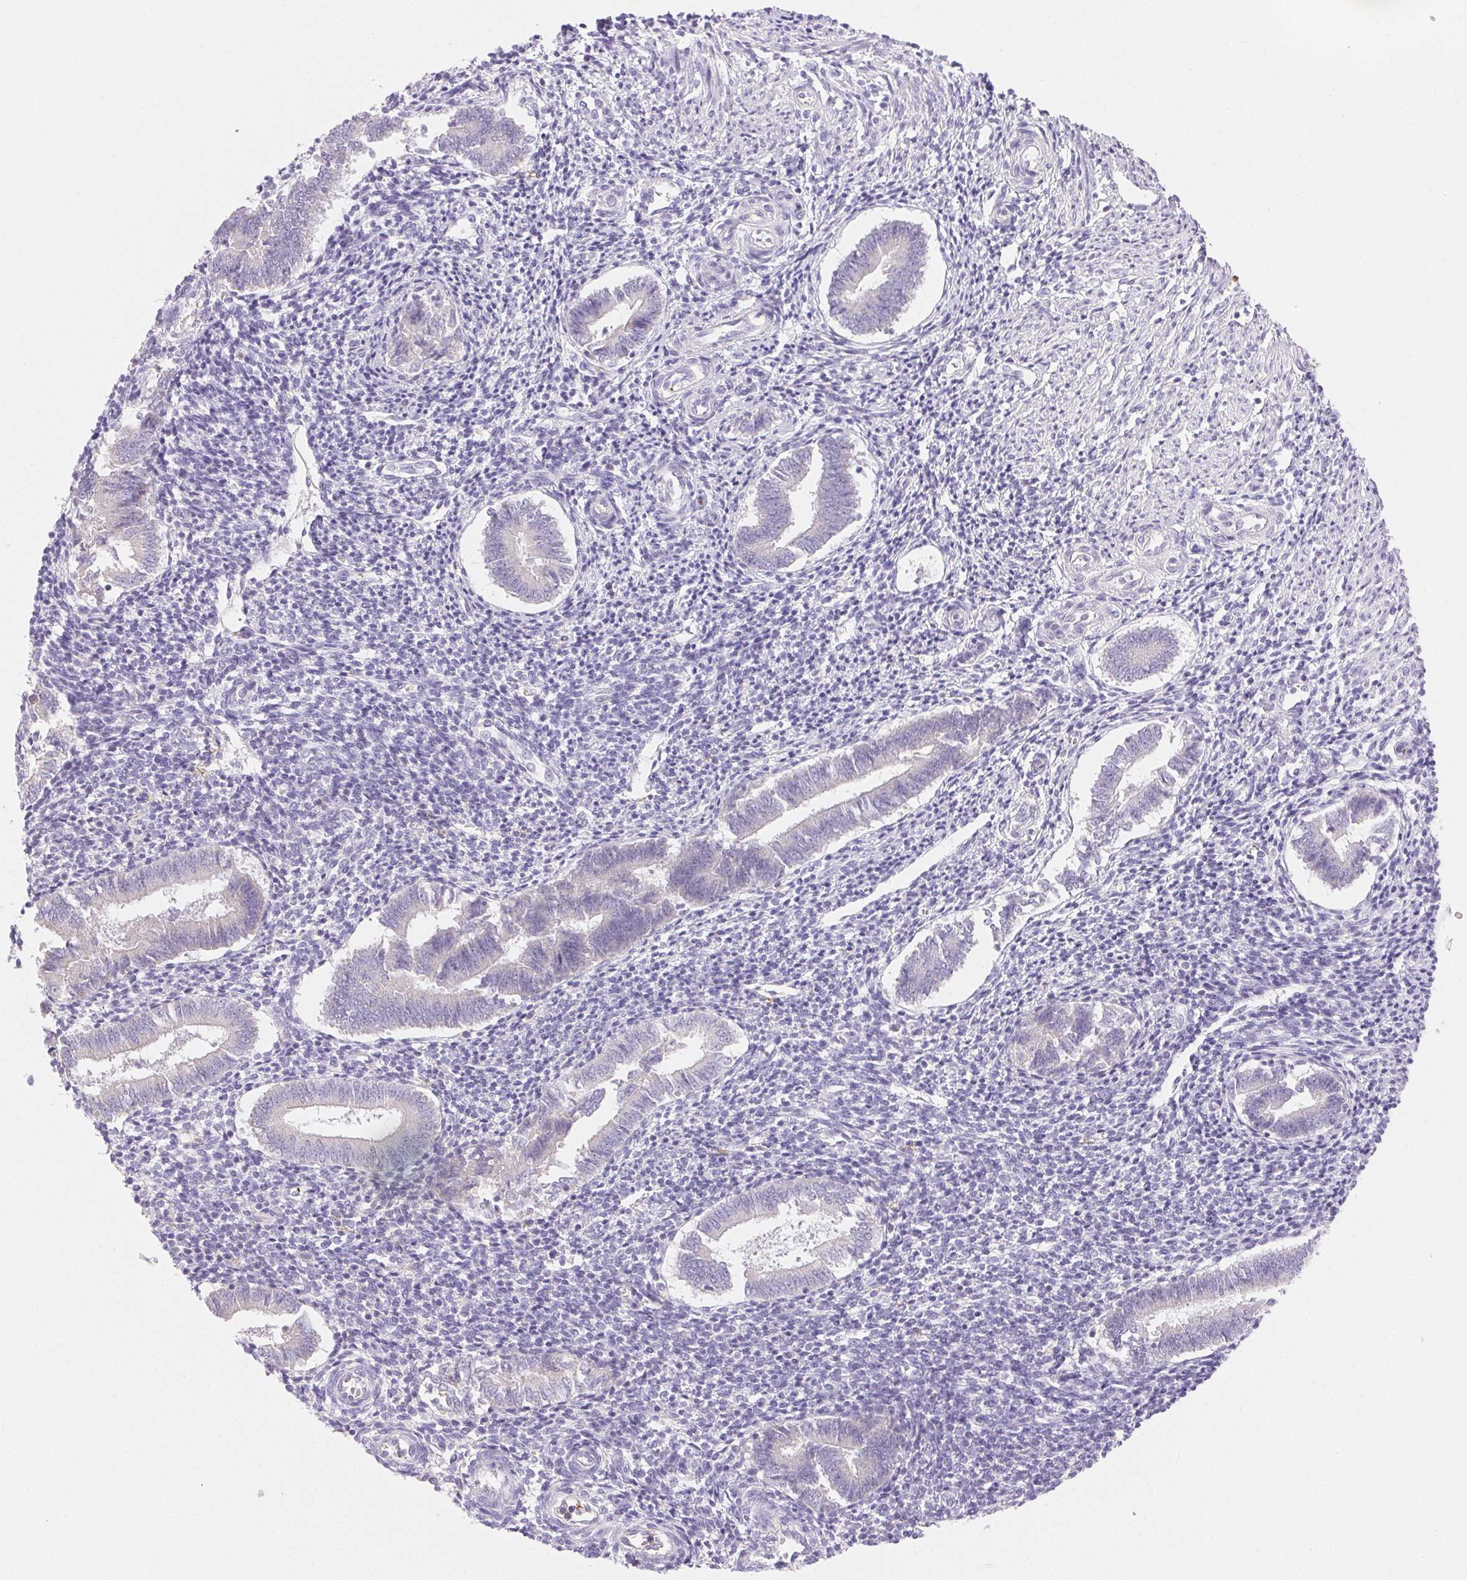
{"staining": {"intensity": "moderate", "quantity": "<25%", "location": "cytoplasmic/membranous"}, "tissue": "endometrium", "cell_type": "Cells in endometrial stroma", "image_type": "normal", "snomed": [{"axis": "morphology", "description": "Normal tissue, NOS"}, {"axis": "topography", "description": "Endometrium"}], "caption": "The image displays immunohistochemical staining of benign endometrium. There is moderate cytoplasmic/membranous staining is present in about <25% of cells in endometrial stroma.", "gene": "FGA", "patient": {"sex": "female", "age": 25}}